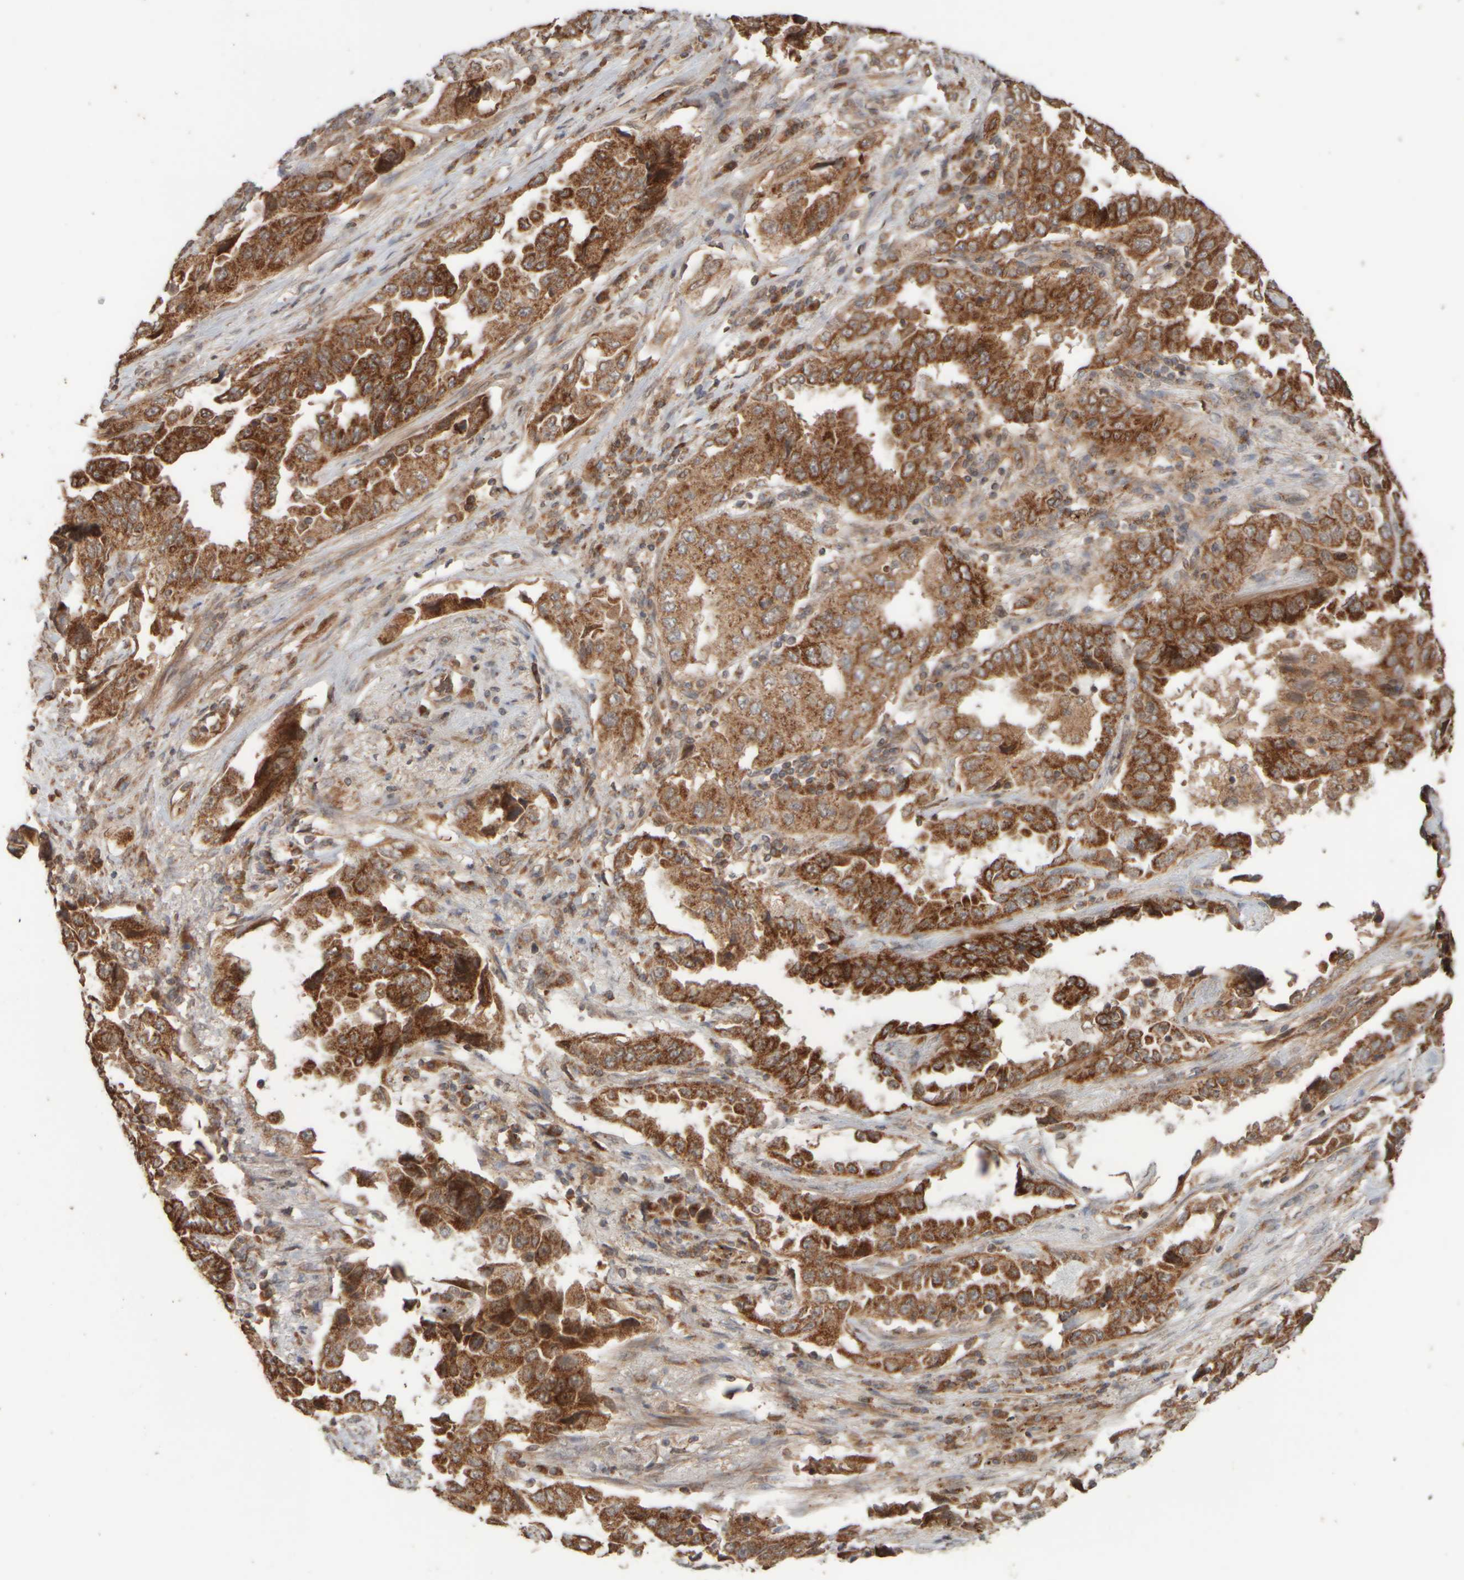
{"staining": {"intensity": "strong", "quantity": ">75%", "location": "cytoplasmic/membranous"}, "tissue": "lung cancer", "cell_type": "Tumor cells", "image_type": "cancer", "snomed": [{"axis": "morphology", "description": "Adenocarcinoma, NOS"}, {"axis": "topography", "description": "Lung"}], "caption": "This is a micrograph of immunohistochemistry (IHC) staining of adenocarcinoma (lung), which shows strong expression in the cytoplasmic/membranous of tumor cells.", "gene": "EIF2B3", "patient": {"sex": "female", "age": 51}}